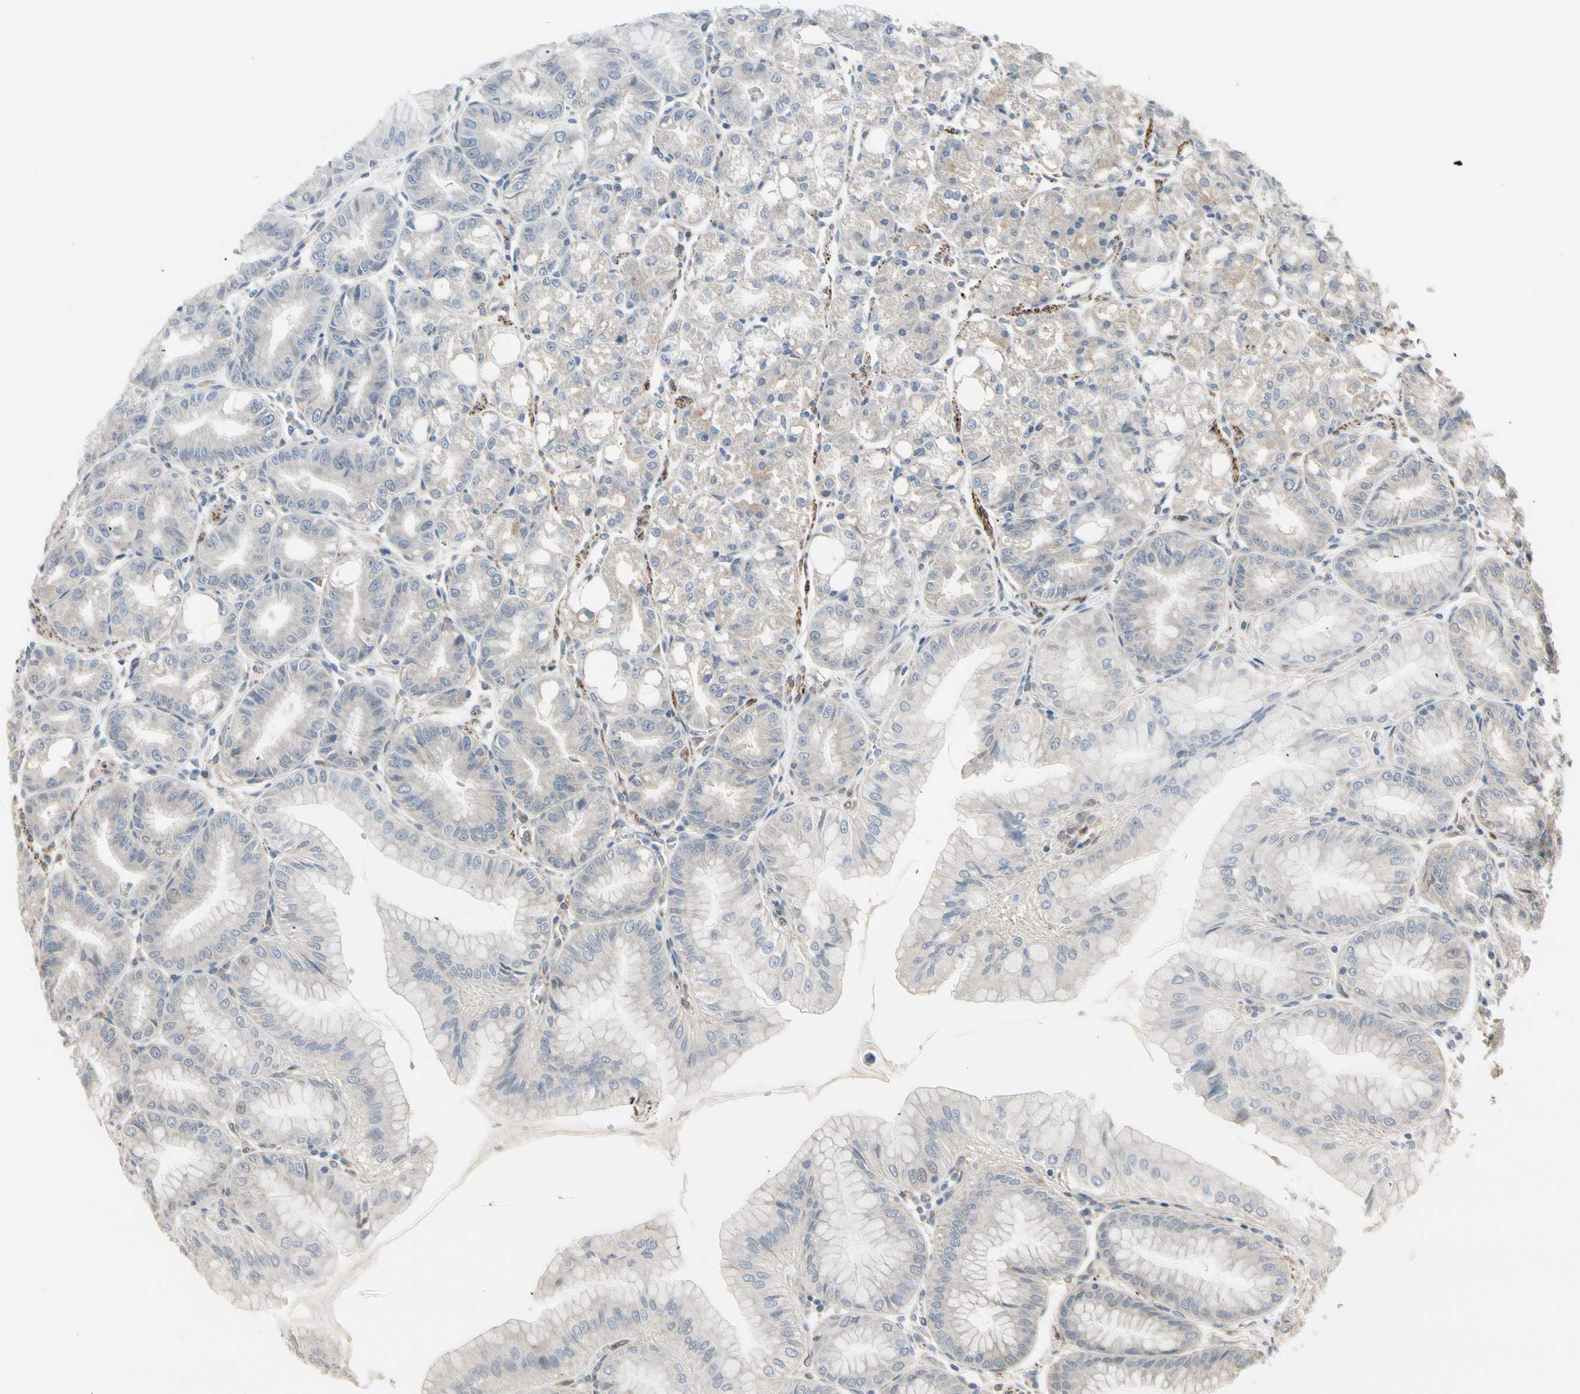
{"staining": {"intensity": "weak", "quantity": "25%-75%", "location": "cytoplasmic/membranous,nuclear"}, "tissue": "stomach", "cell_type": "Glandular cells", "image_type": "normal", "snomed": [{"axis": "morphology", "description": "Normal tissue, NOS"}, {"axis": "topography", "description": "Stomach, lower"}], "caption": "IHC histopathology image of unremarkable stomach stained for a protein (brown), which demonstrates low levels of weak cytoplasmic/membranous,nuclear positivity in about 25%-75% of glandular cells.", "gene": "SVBP", "patient": {"sex": "male", "age": 71}}